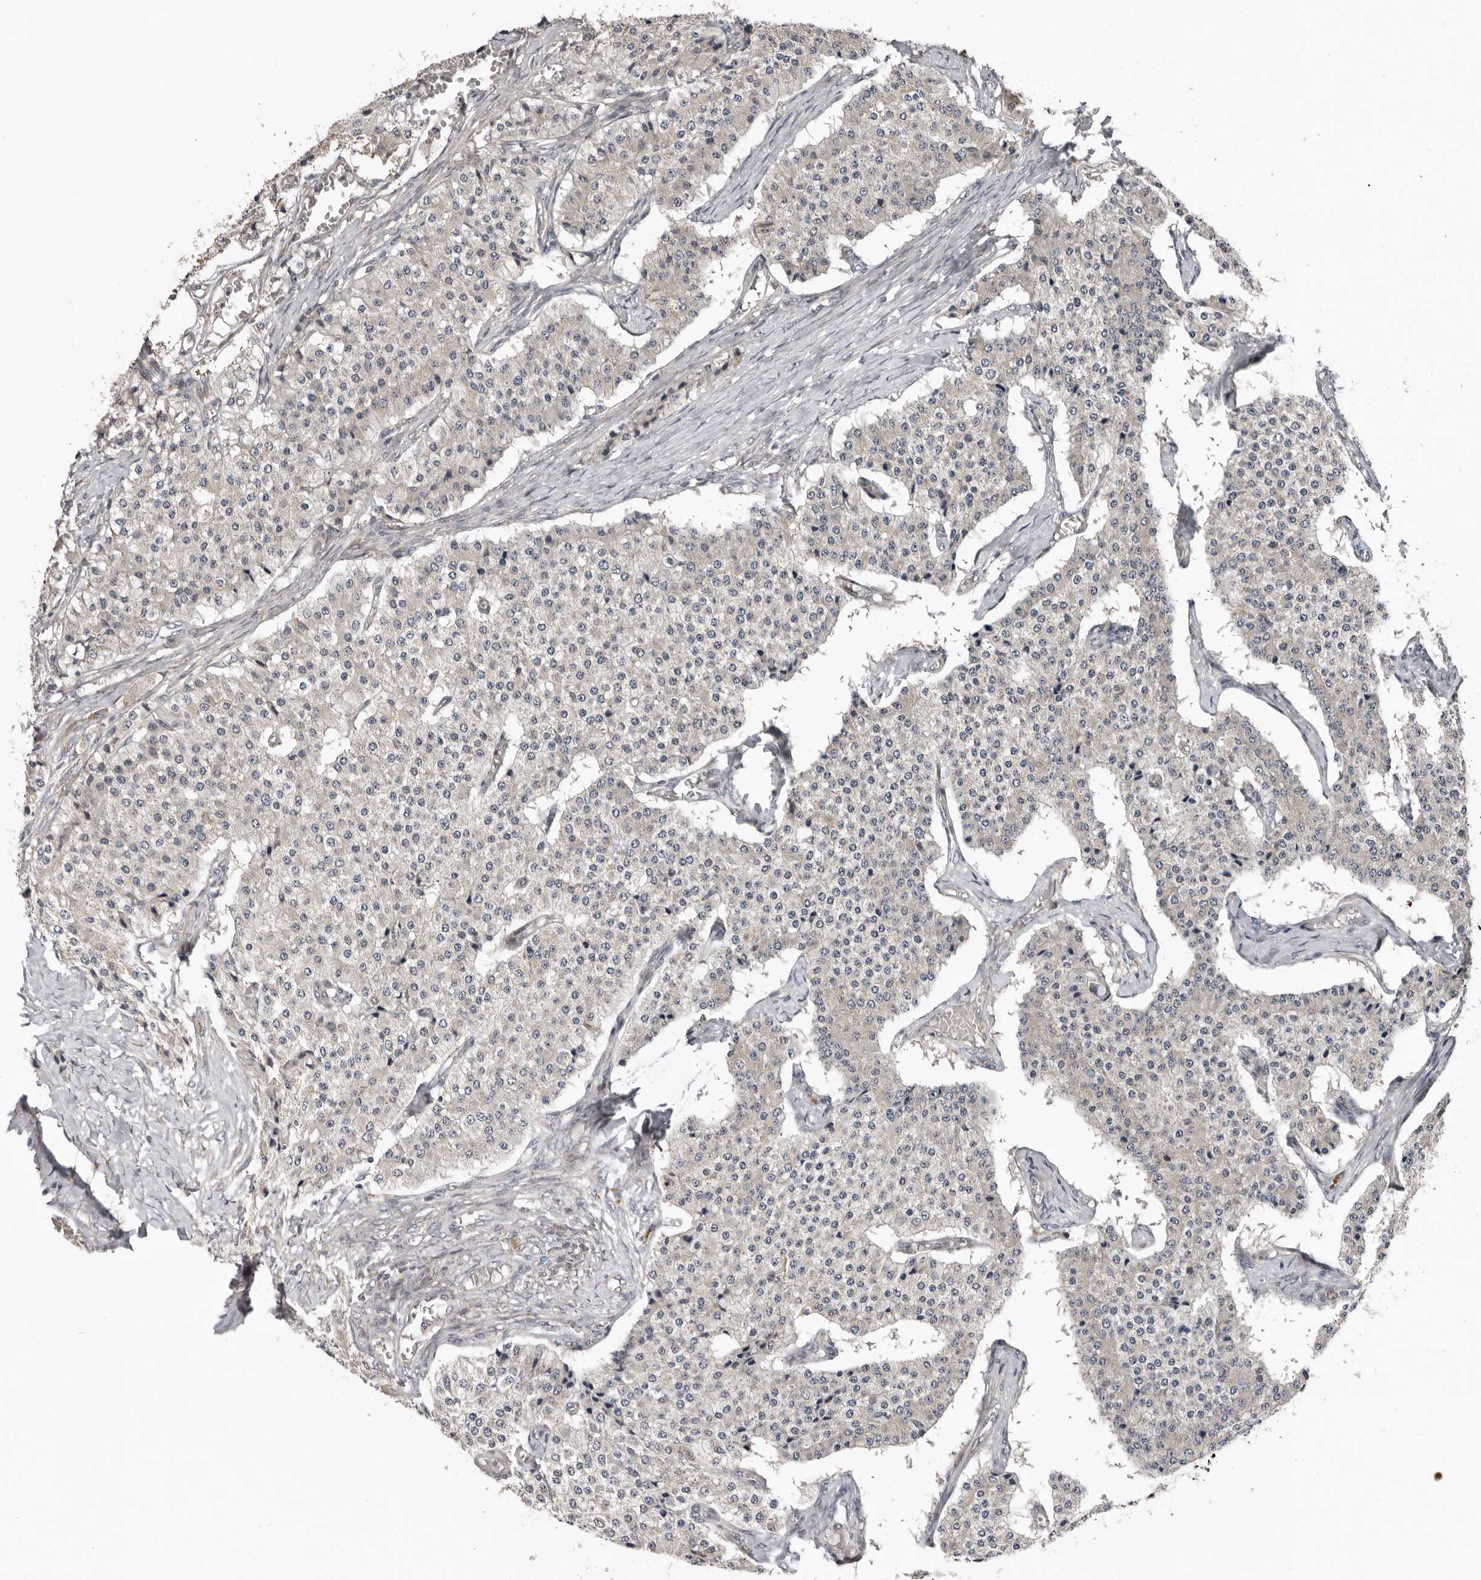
{"staining": {"intensity": "negative", "quantity": "none", "location": "none"}, "tissue": "carcinoid", "cell_type": "Tumor cells", "image_type": "cancer", "snomed": [{"axis": "morphology", "description": "Carcinoid, malignant, NOS"}, {"axis": "topography", "description": "Colon"}], "caption": "The image shows no staining of tumor cells in carcinoid.", "gene": "CHML", "patient": {"sex": "female", "age": 52}}